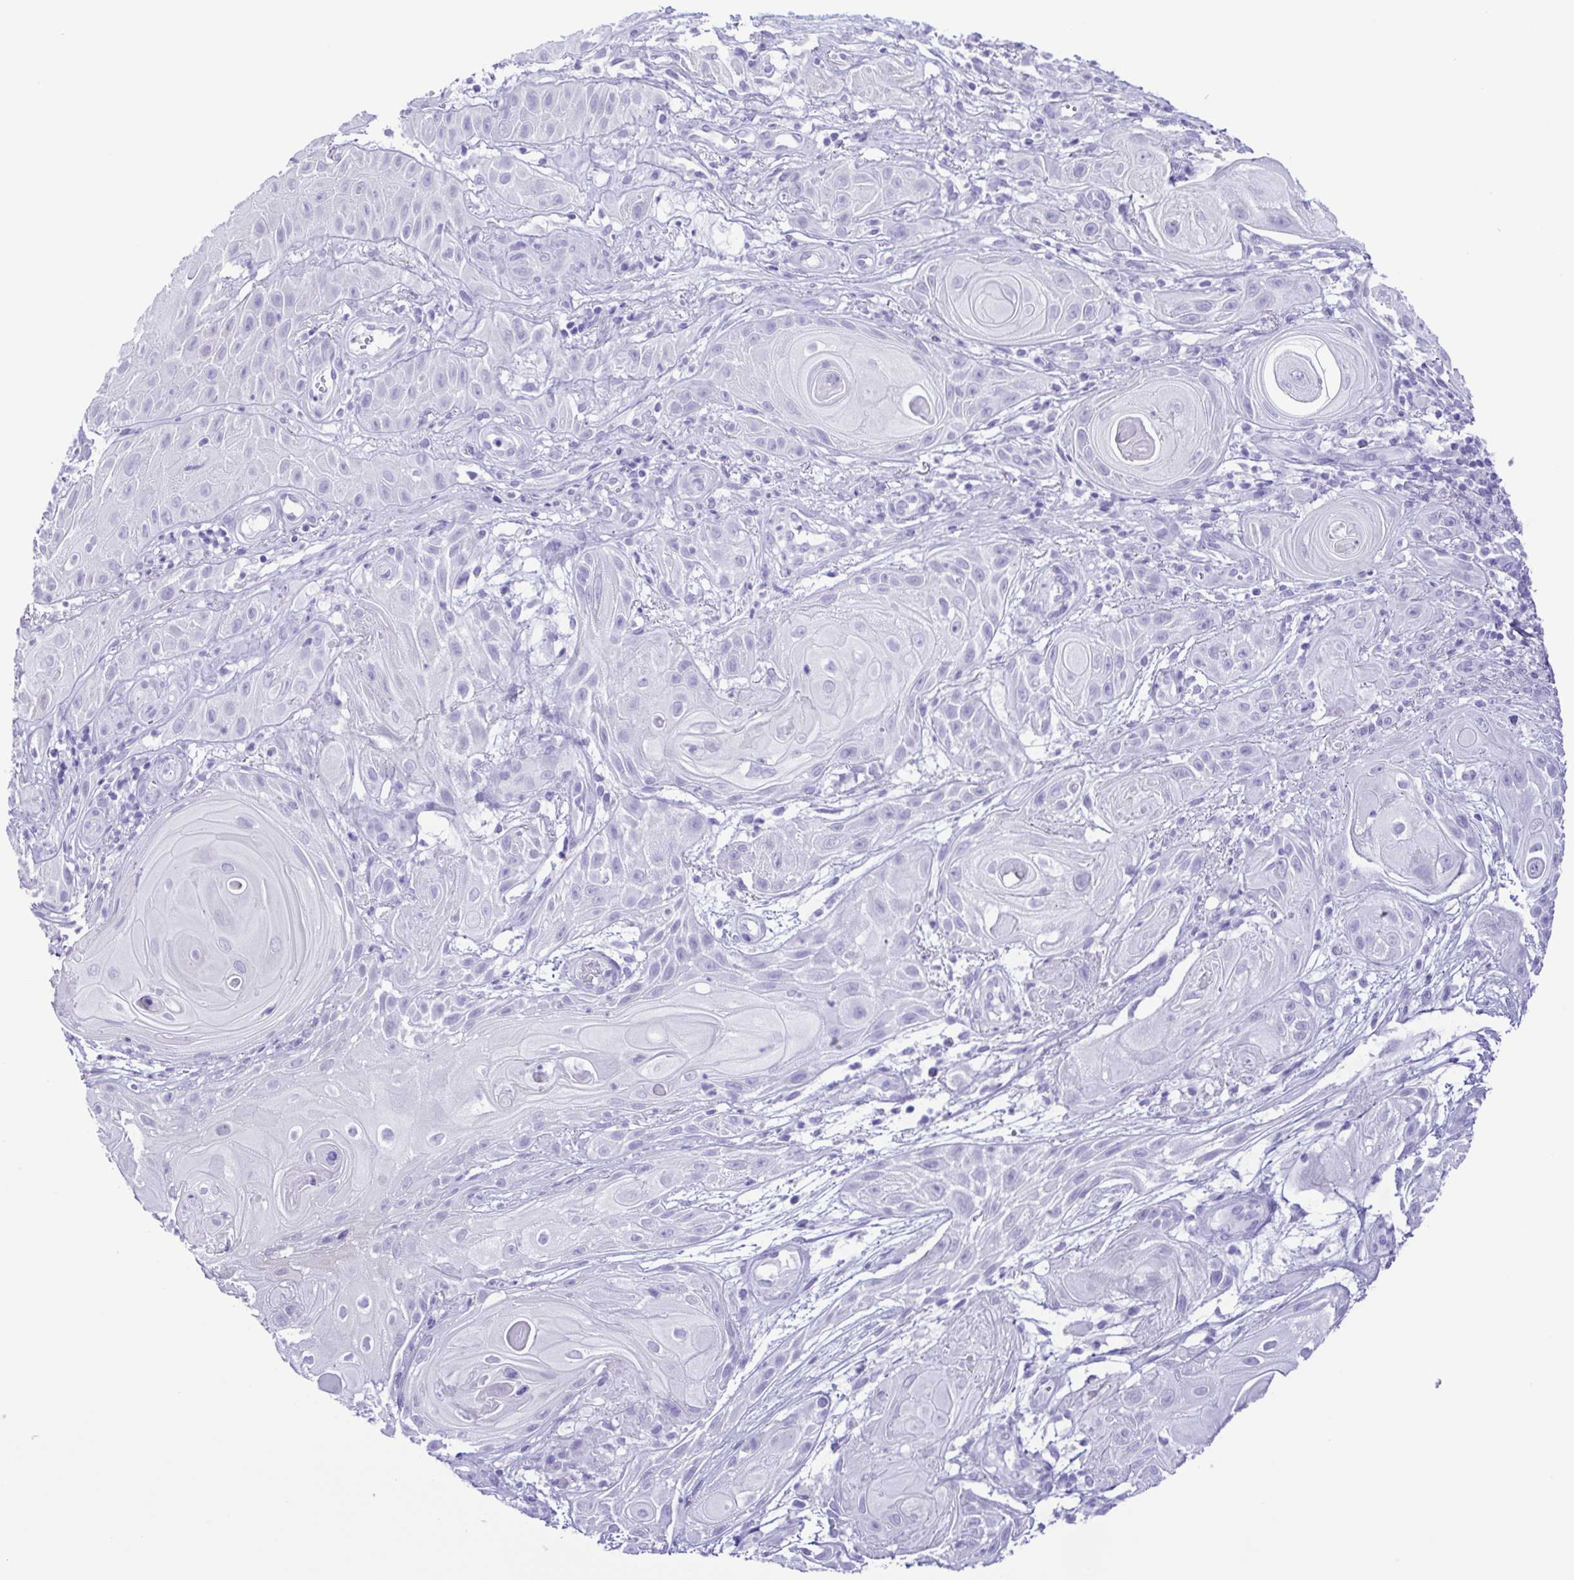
{"staining": {"intensity": "negative", "quantity": "none", "location": "none"}, "tissue": "skin cancer", "cell_type": "Tumor cells", "image_type": "cancer", "snomed": [{"axis": "morphology", "description": "Squamous cell carcinoma, NOS"}, {"axis": "topography", "description": "Skin"}], "caption": "This is a histopathology image of immunohistochemistry (IHC) staining of skin cancer (squamous cell carcinoma), which shows no staining in tumor cells.", "gene": "CASP14", "patient": {"sex": "male", "age": 62}}